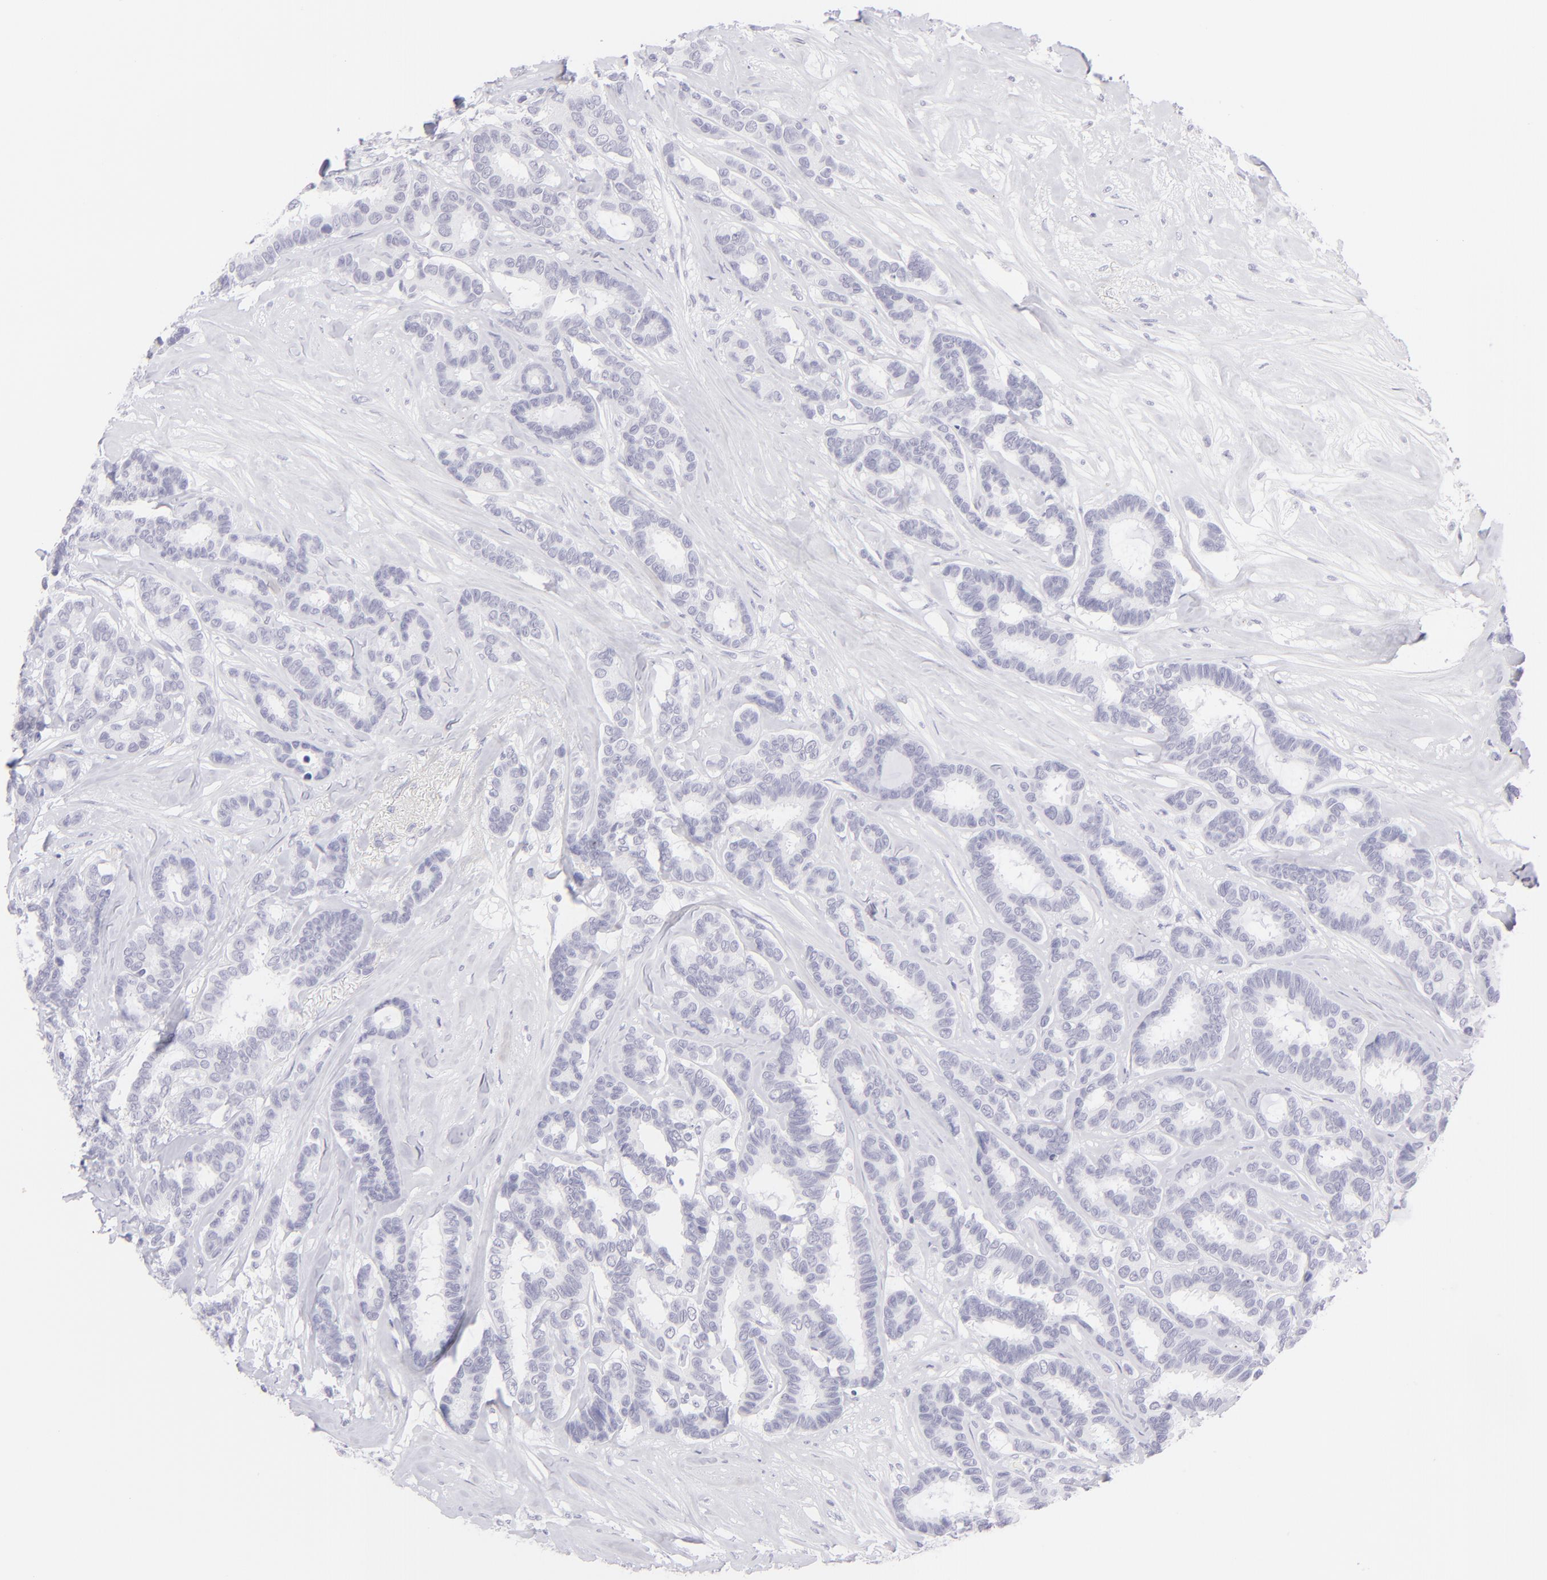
{"staining": {"intensity": "negative", "quantity": "none", "location": "none"}, "tissue": "breast cancer", "cell_type": "Tumor cells", "image_type": "cancer", "snomed": [{"axis": "morphology", "description": "Duct carcinoma"}, {"axis": "topography", "description": "Breast"}], "caption": "A histopathology image of breast cancer stained for a protein exhibits no brown staining in tumor cells.", "gene": "FCER2", "patient": {"sex": "female", "age": 87}}